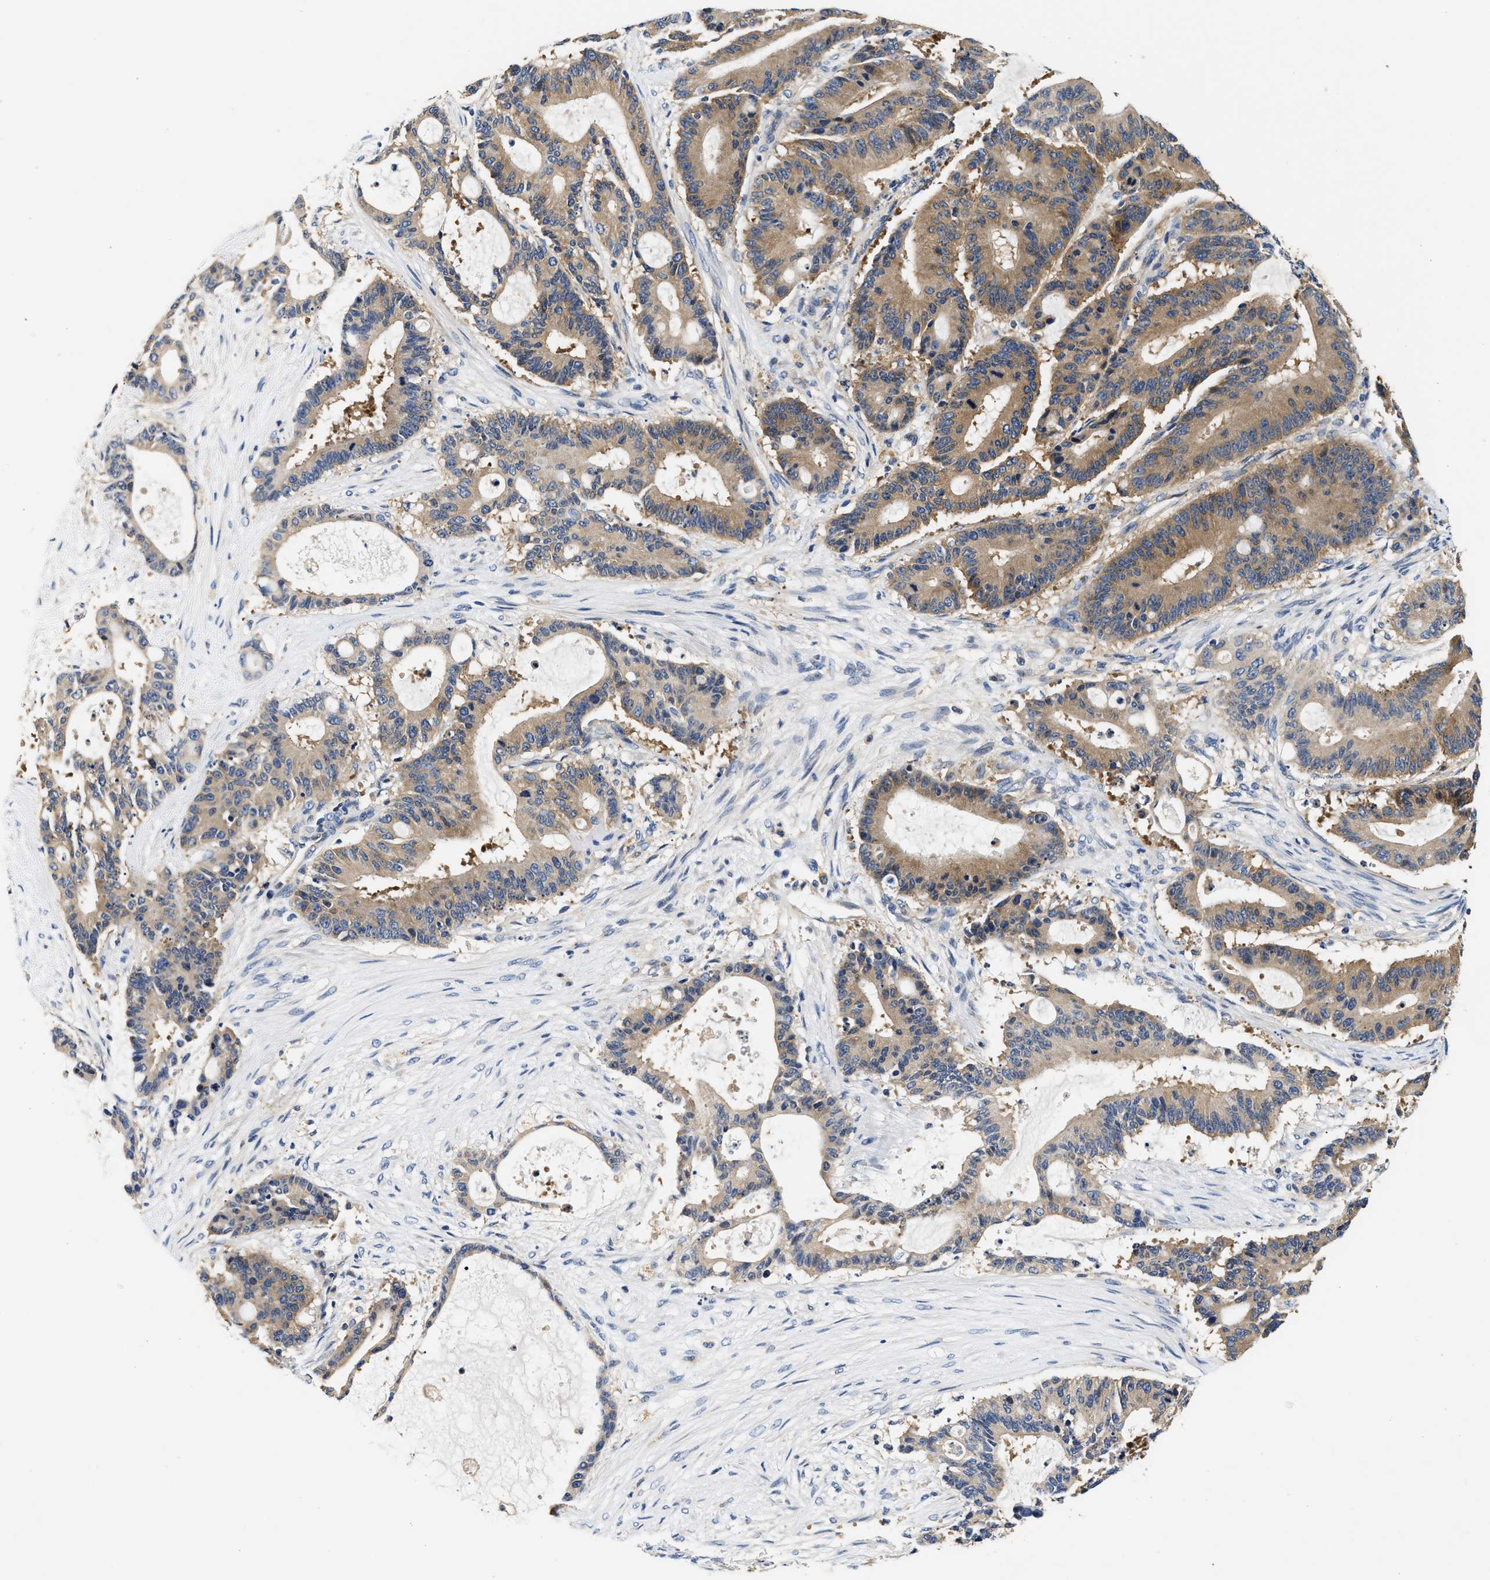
{"staining": {"intensity": "weak", "quantity": ">75%", "location": "cytoplasmic/membranous"}, "tissue": "liver cancer", "cell_type": "Tumor cells", "image_type": "cancer", "snomed": [{"axis": "morphology", "description": "Cholangiocarcinoma"}, {"axis": "topography", "description": "Liver"}], "caption": "Immunohistochemical staining of liver cholangiocarcinoma reveals low levels of weak cytoplasmic/membranous protein expression in approximately >75% of tumor cells.", "gene": "FAM185A", "patient": {"sex": "female", "age": 73}}